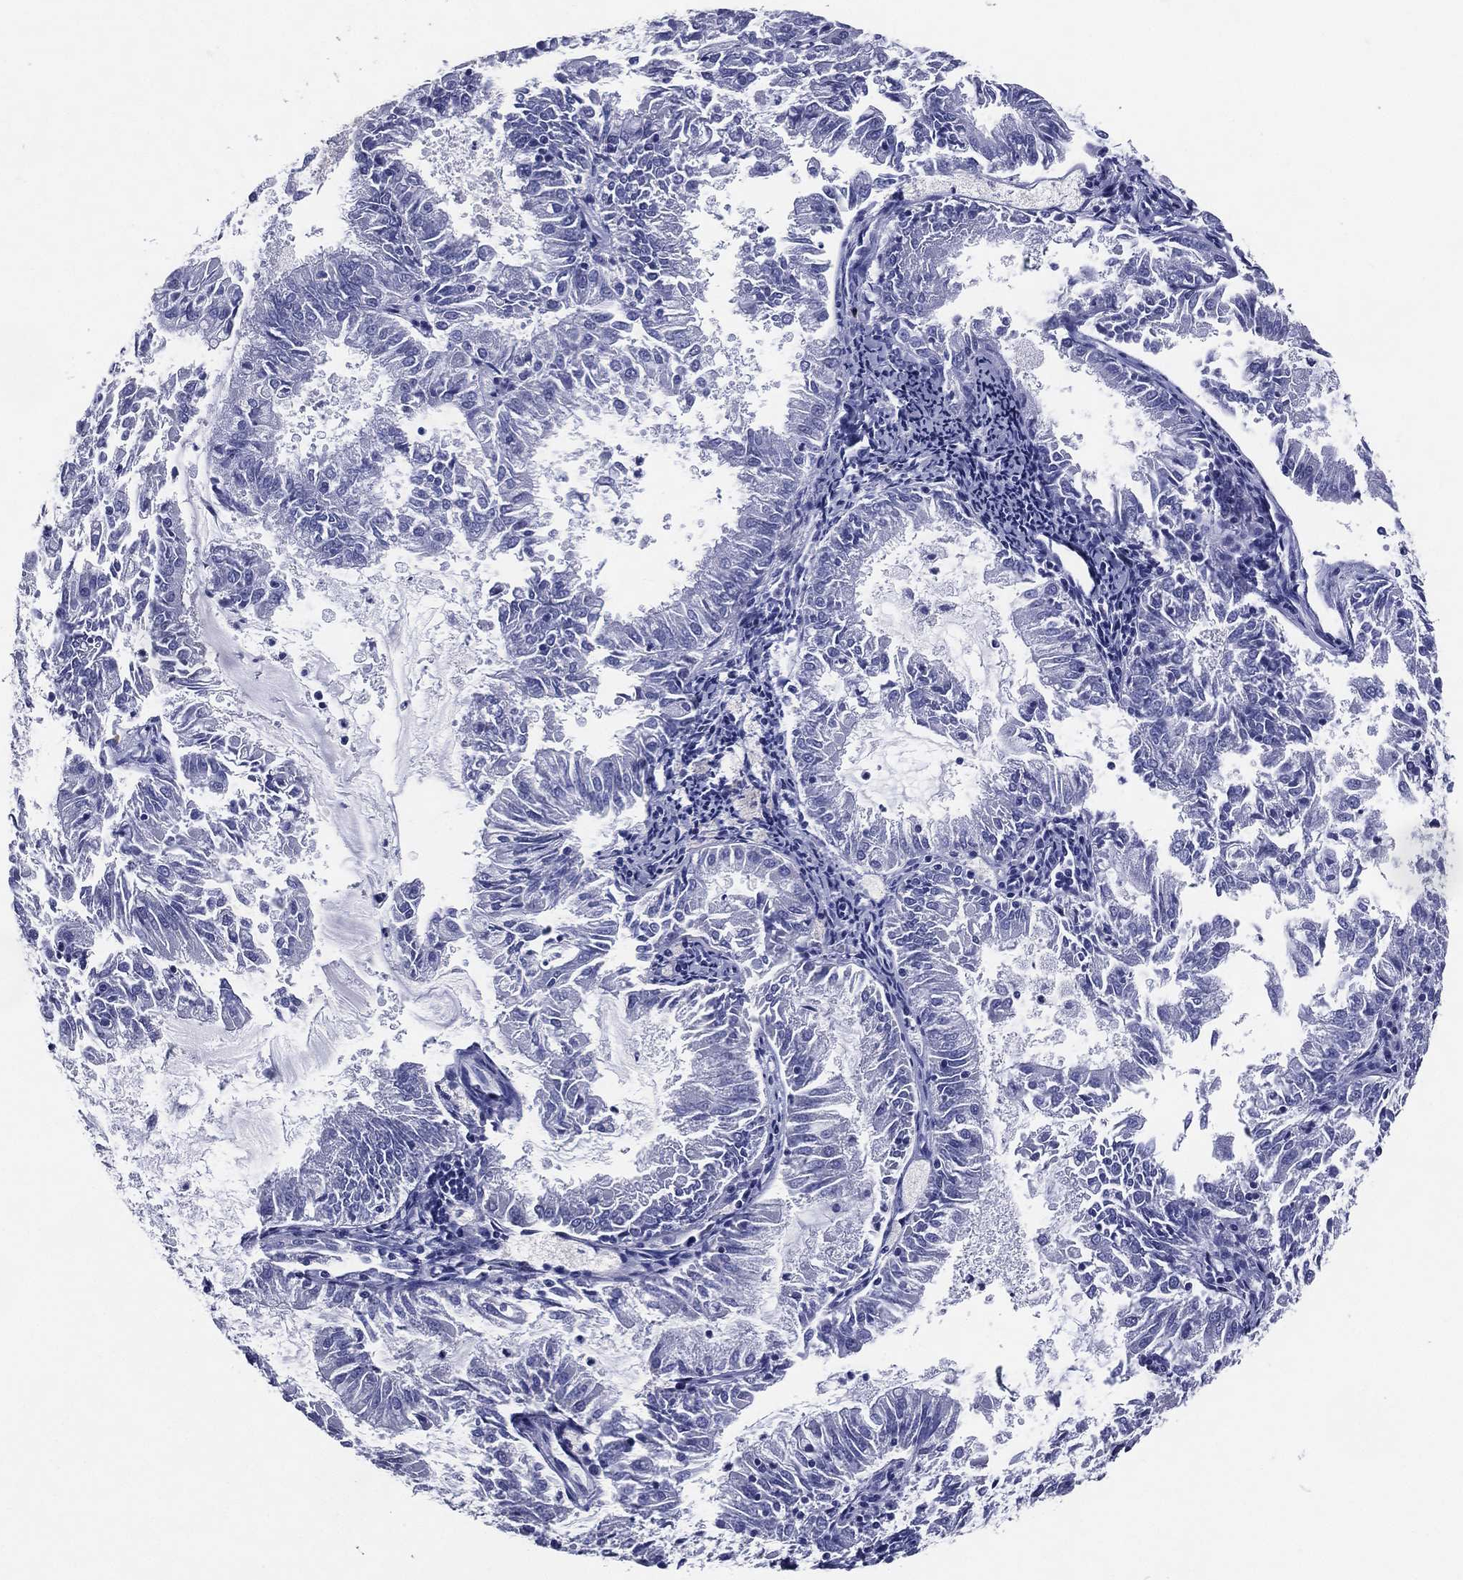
{"staining": {"intensity": "negative", "quantity": "none", "location": "none"}, "tissue": "endometrial cancer", "cell_type": "Tumor cells", "image_type": "cancer", "snomed": [{"axis": "morphology", "description": "Adenocarcinoma, NOS"}, {"axis": "topography", "description": "Endometrium"}], "caption": "This image is of adenocarcinoma (endometrial) stained with immunohistochemistry (IHC) to label a protein in brown with the nuclei are counter-stained blue. There is no expression in tumor cells.", "gene": "ACE2", "patient": {"sex": "female", "age": 57}}